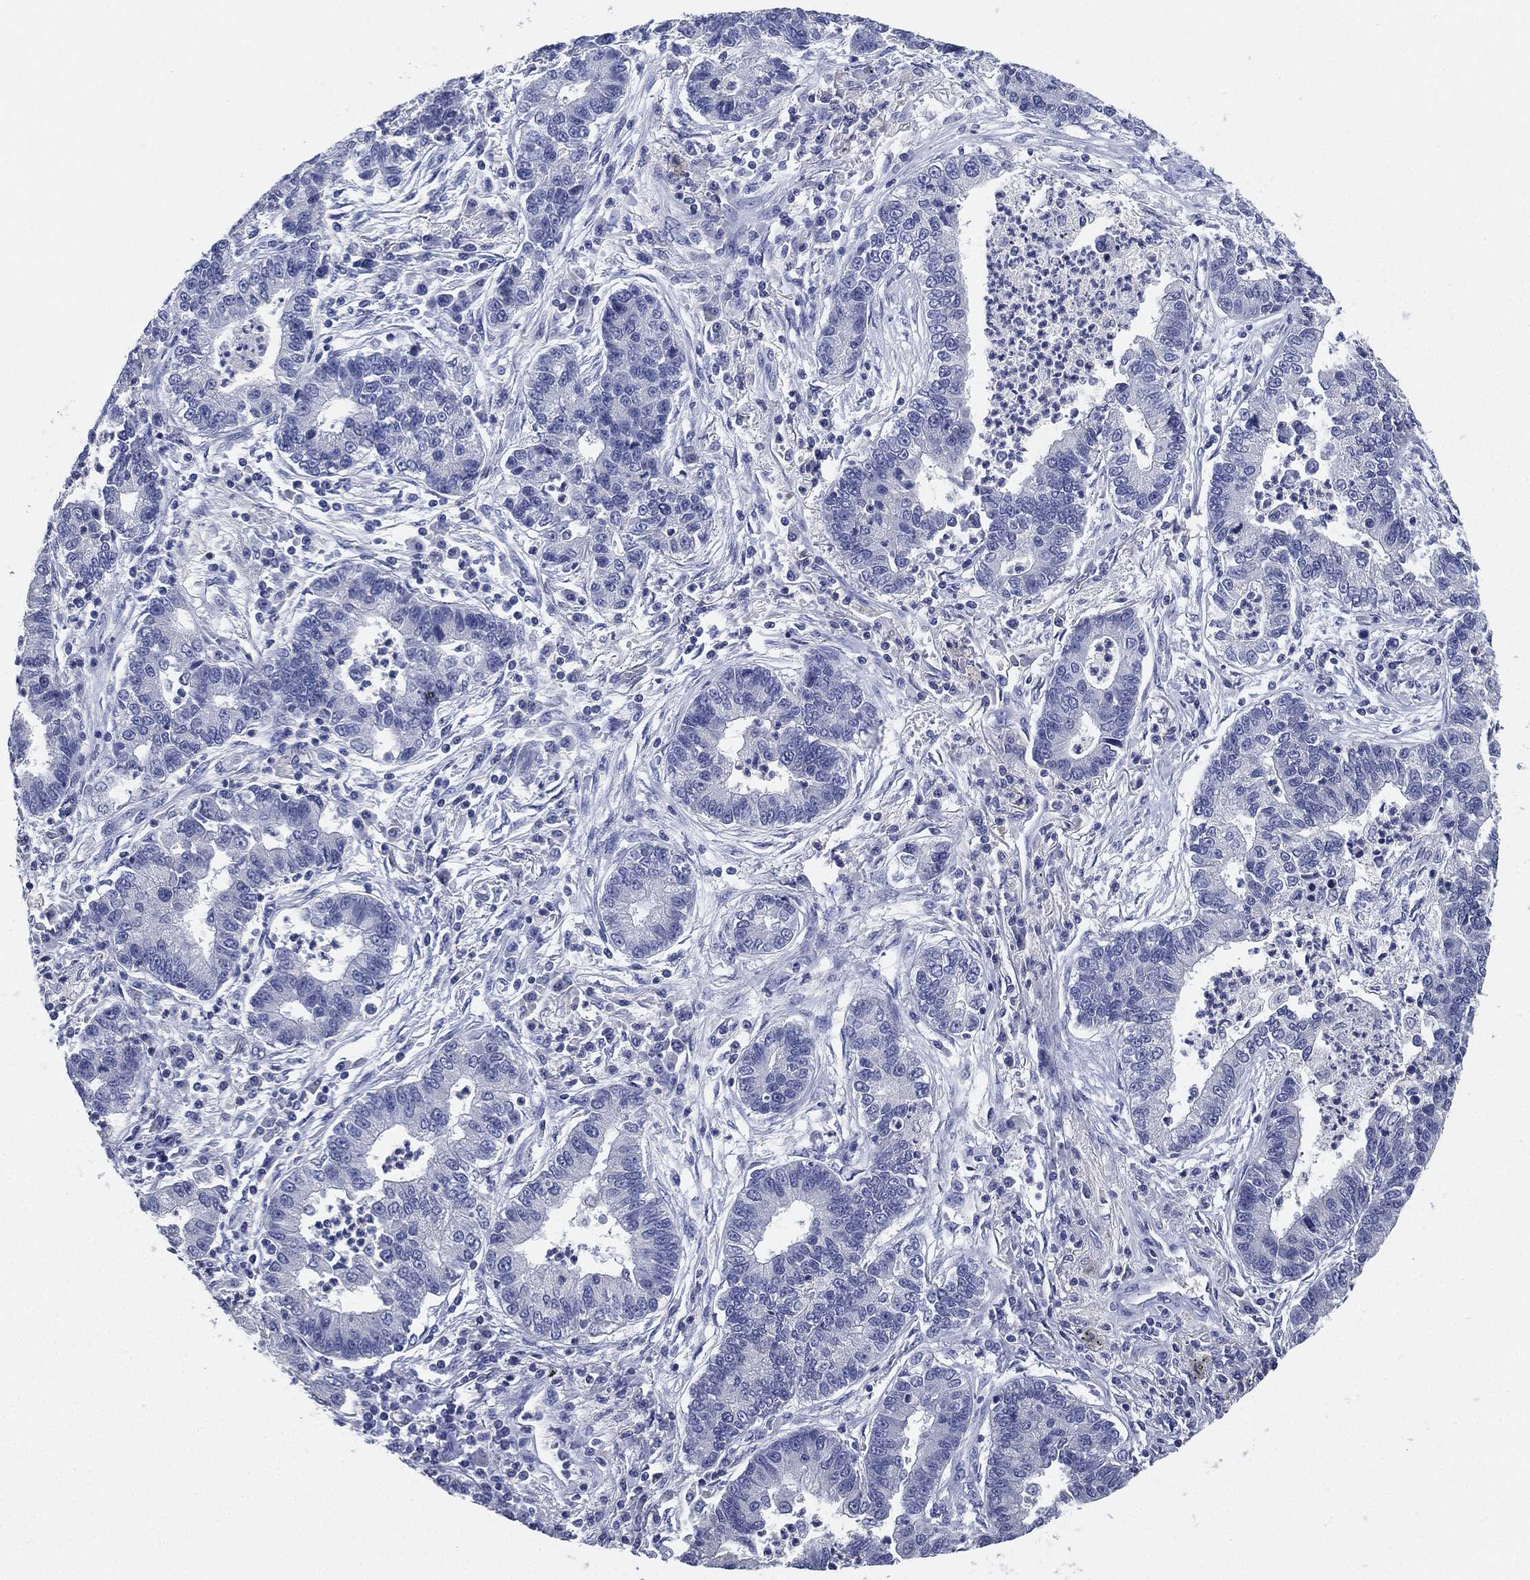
{"staining": {"intensity": "negative", "quantity": "none", "location": "none"}, "tissue": "lung cancer", "cell_type": "Tumor cells", "image_type": "cancer", "snomed": [{"axis": "morphology", "description": "Adenocarcinoma, NOS"}, {"axis": "topography", "description": "Lung"}], "caption": "Immunohistochemistry (IHC) histopathology image of lung cancer (adenocarcinoma) stained for a protein (brown), which demonstrates no positivity in tumor cells.", "gene": "IYD", "patient": {"sex": "female", "age": 57}}